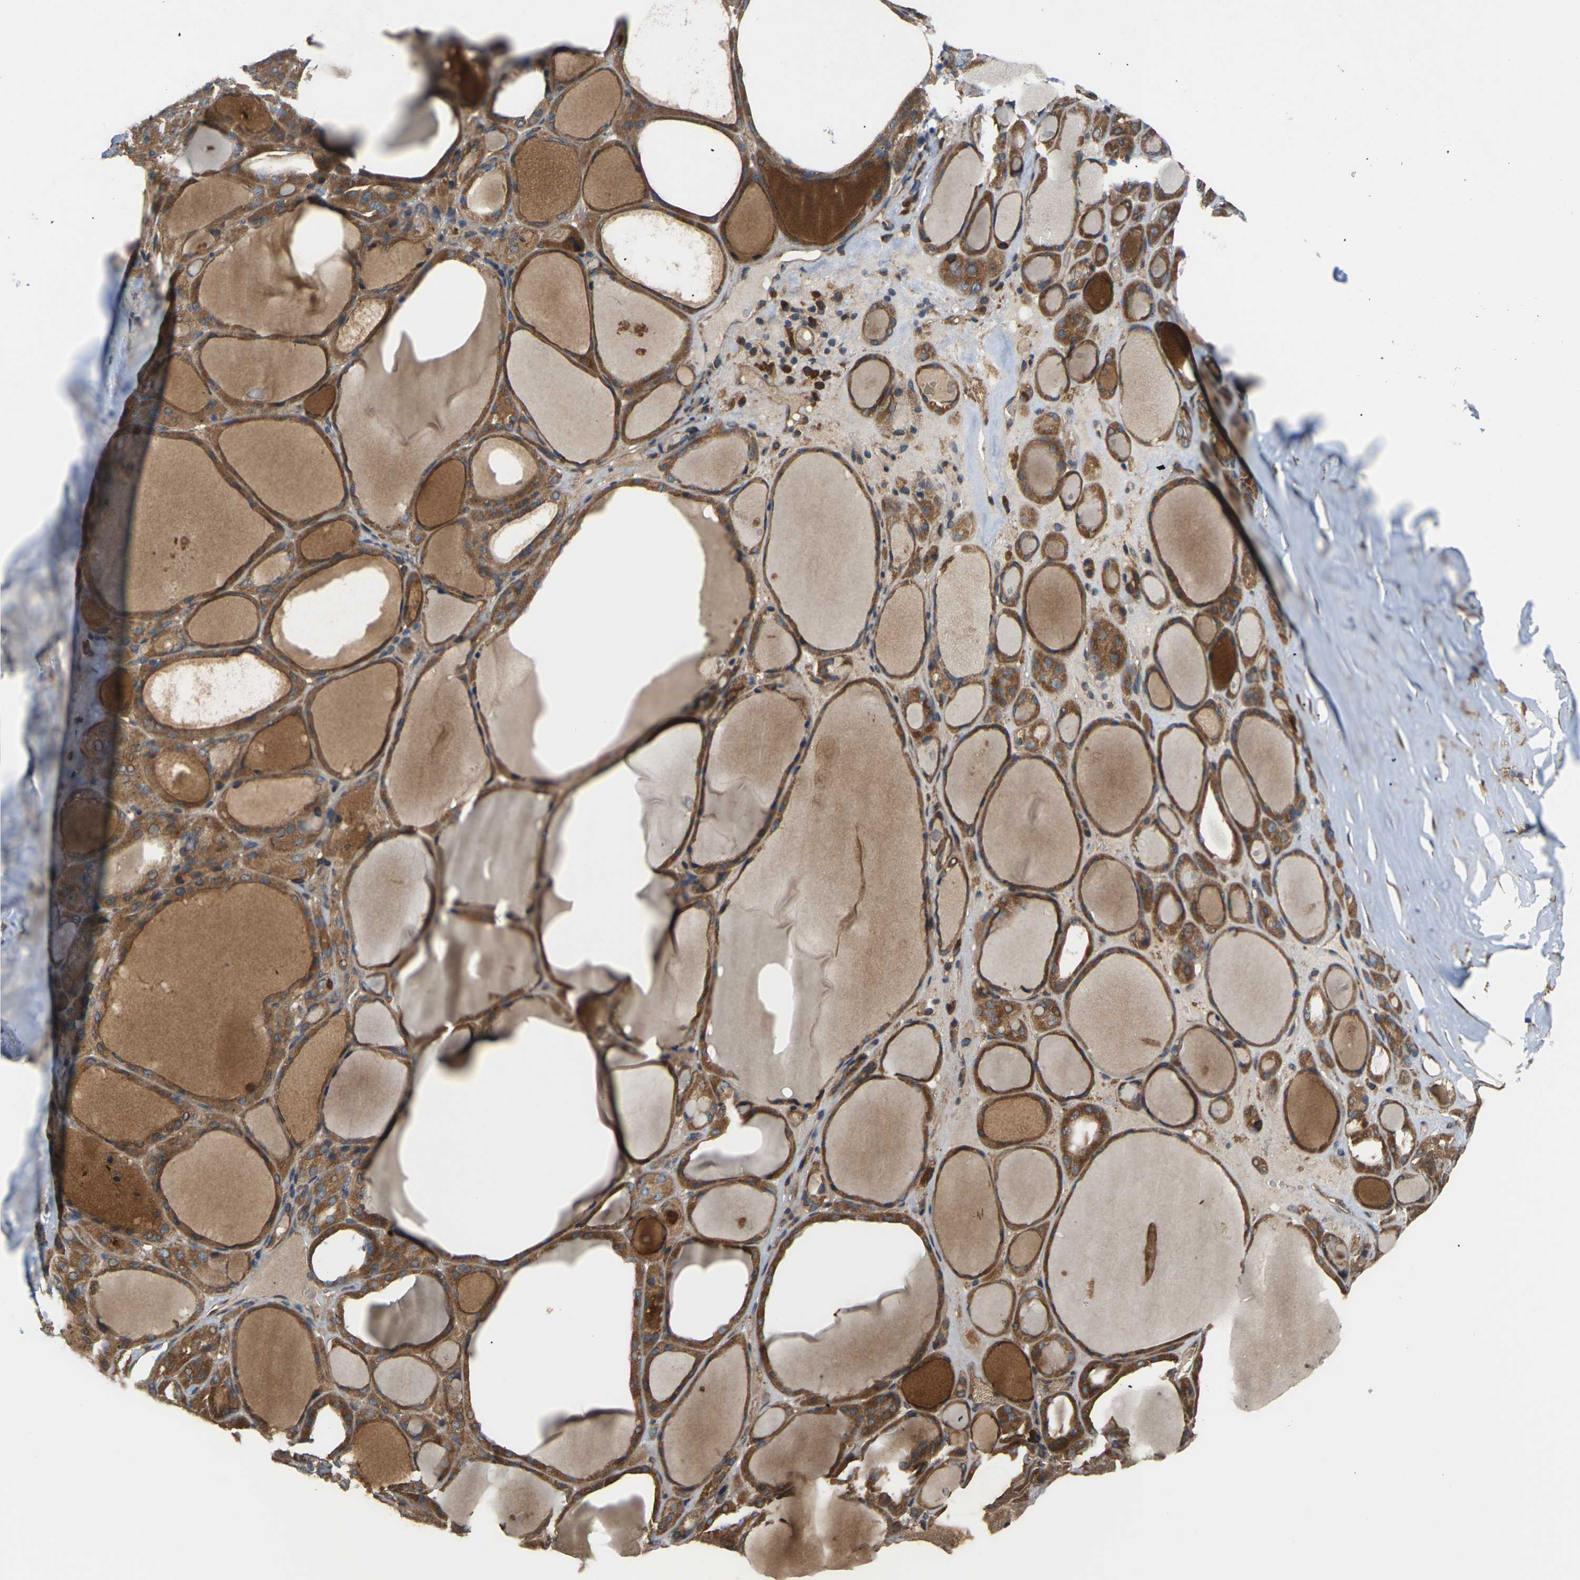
{"staining": {"intensity": "moderate", "quantity": ">75%", "location": "cytoplasmic/membranous"}, "tissue": "thyroid gland", "cell_type": "Glandular cells", "image_type": "normal", "snomed": [{"axis": "morphology", "description": "Normal tissue, NOS"}, {"axis": "morphology", "description": "Carcinoma, NOS"}, {"axis": "topography", "description": "Thyroid gland"}], "caption": "Protein expression analysis of normal thyroid gland displays moderate cytoplasmic/membranous positivity in about >75% of glandular cells.", "gene": "NRAS", "patient": {"sex": "female", "age": 86}}